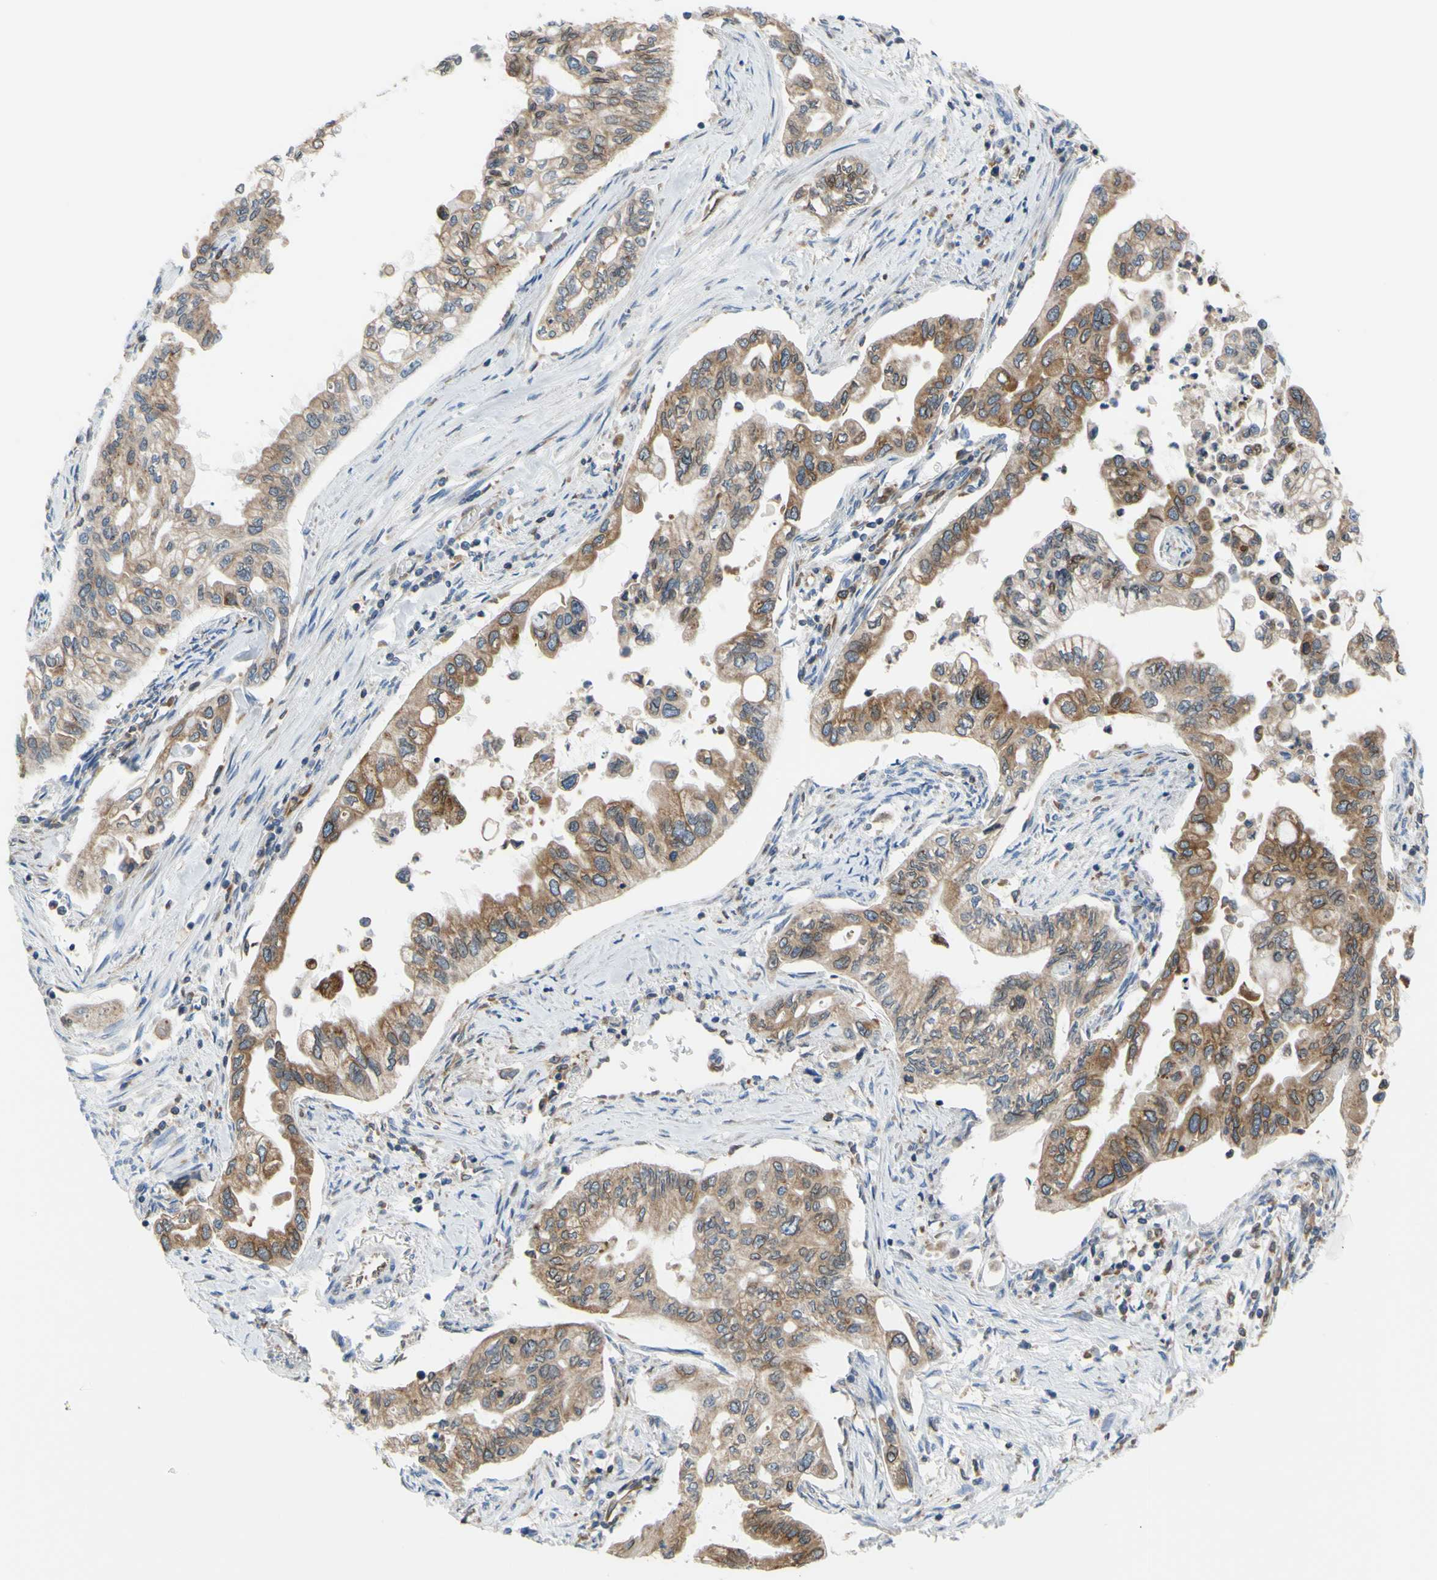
{"staining": {"intensity": "moderate", "quantity": ">75%", "location": "cytoplasmic/membranous"}, "tissue": "pancreatic cancer", "cell_type": "Tumor cells", "image_type": "cancer", "snomed": [{"axis": "morphology", "description": "Normal tissue, NOS"}, {"axis": "topography", "description": "Pancreas"}], "caption": "Tumor cells reveal medium levels of moderate cytoplasmic/membranous positivity in about >75% of cells in pancreatic cancer. (brown staining indicates protein expression, while blue staining denotes nuclei).", "gene": "MGST2", "patient": {"sex": "male", "age": 42}}